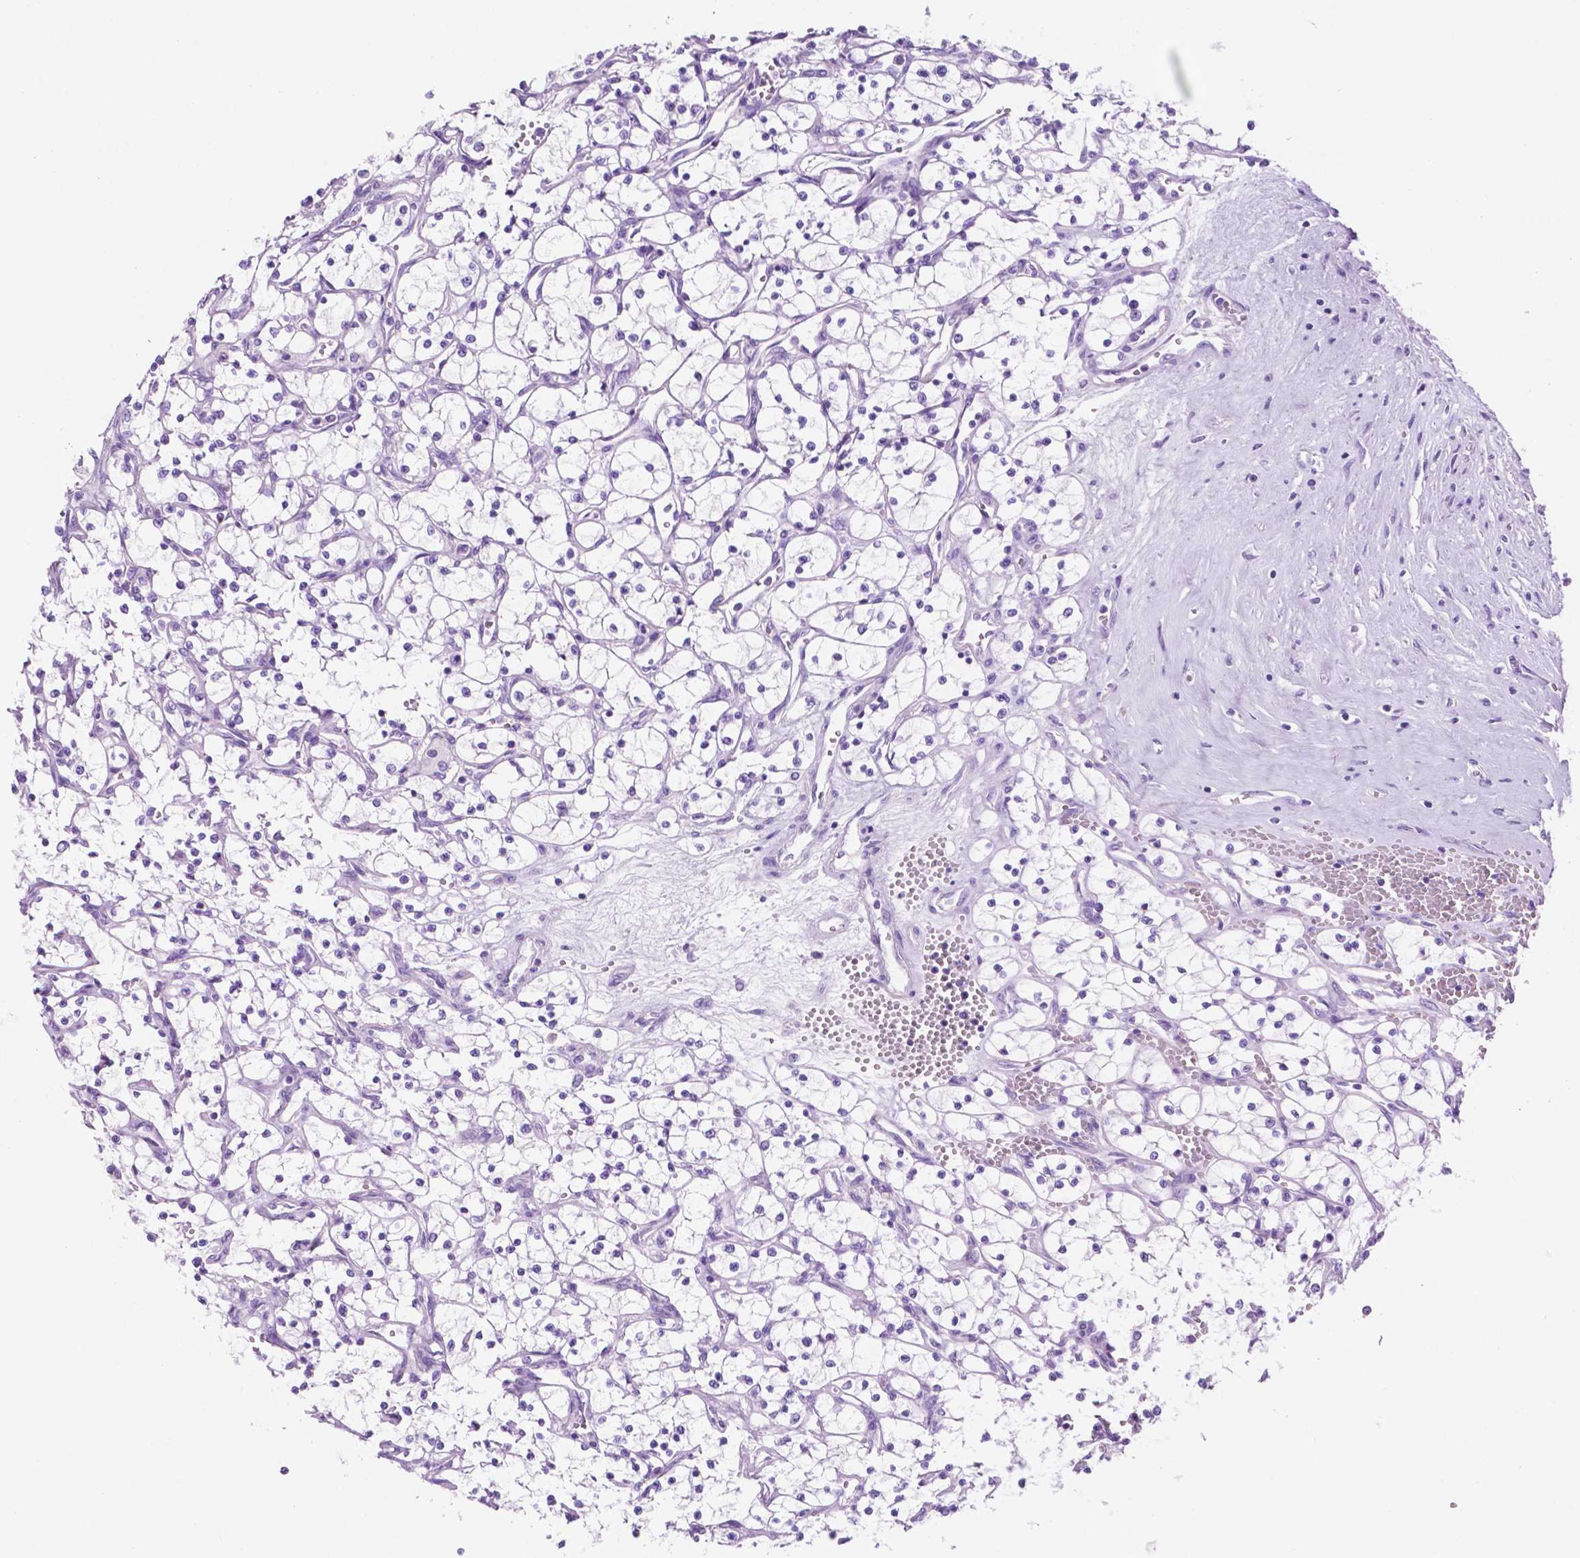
{"staining": {"intensity": "negative", "quantity": "none", "location": "none"}, "tissue": "renal cancer", "cell_type": "Tumor cells", "image_type": "cancer", "snomed": [{"axis": "morphology", "description": "Adenocarcinoma, NOS"}, {"axis": "topography", "description": "Kidney"}], "caption": "Renal cancer (adenocarcinoma) was stained to show a protein in brown. There is no significant staining in tumor cells. The staining is performed using DAB brown chromogen with nuclei counter-stained in using hematoxylin.", "gene": "IGFN1", "patient": {"sex": "female", "age": 69}}